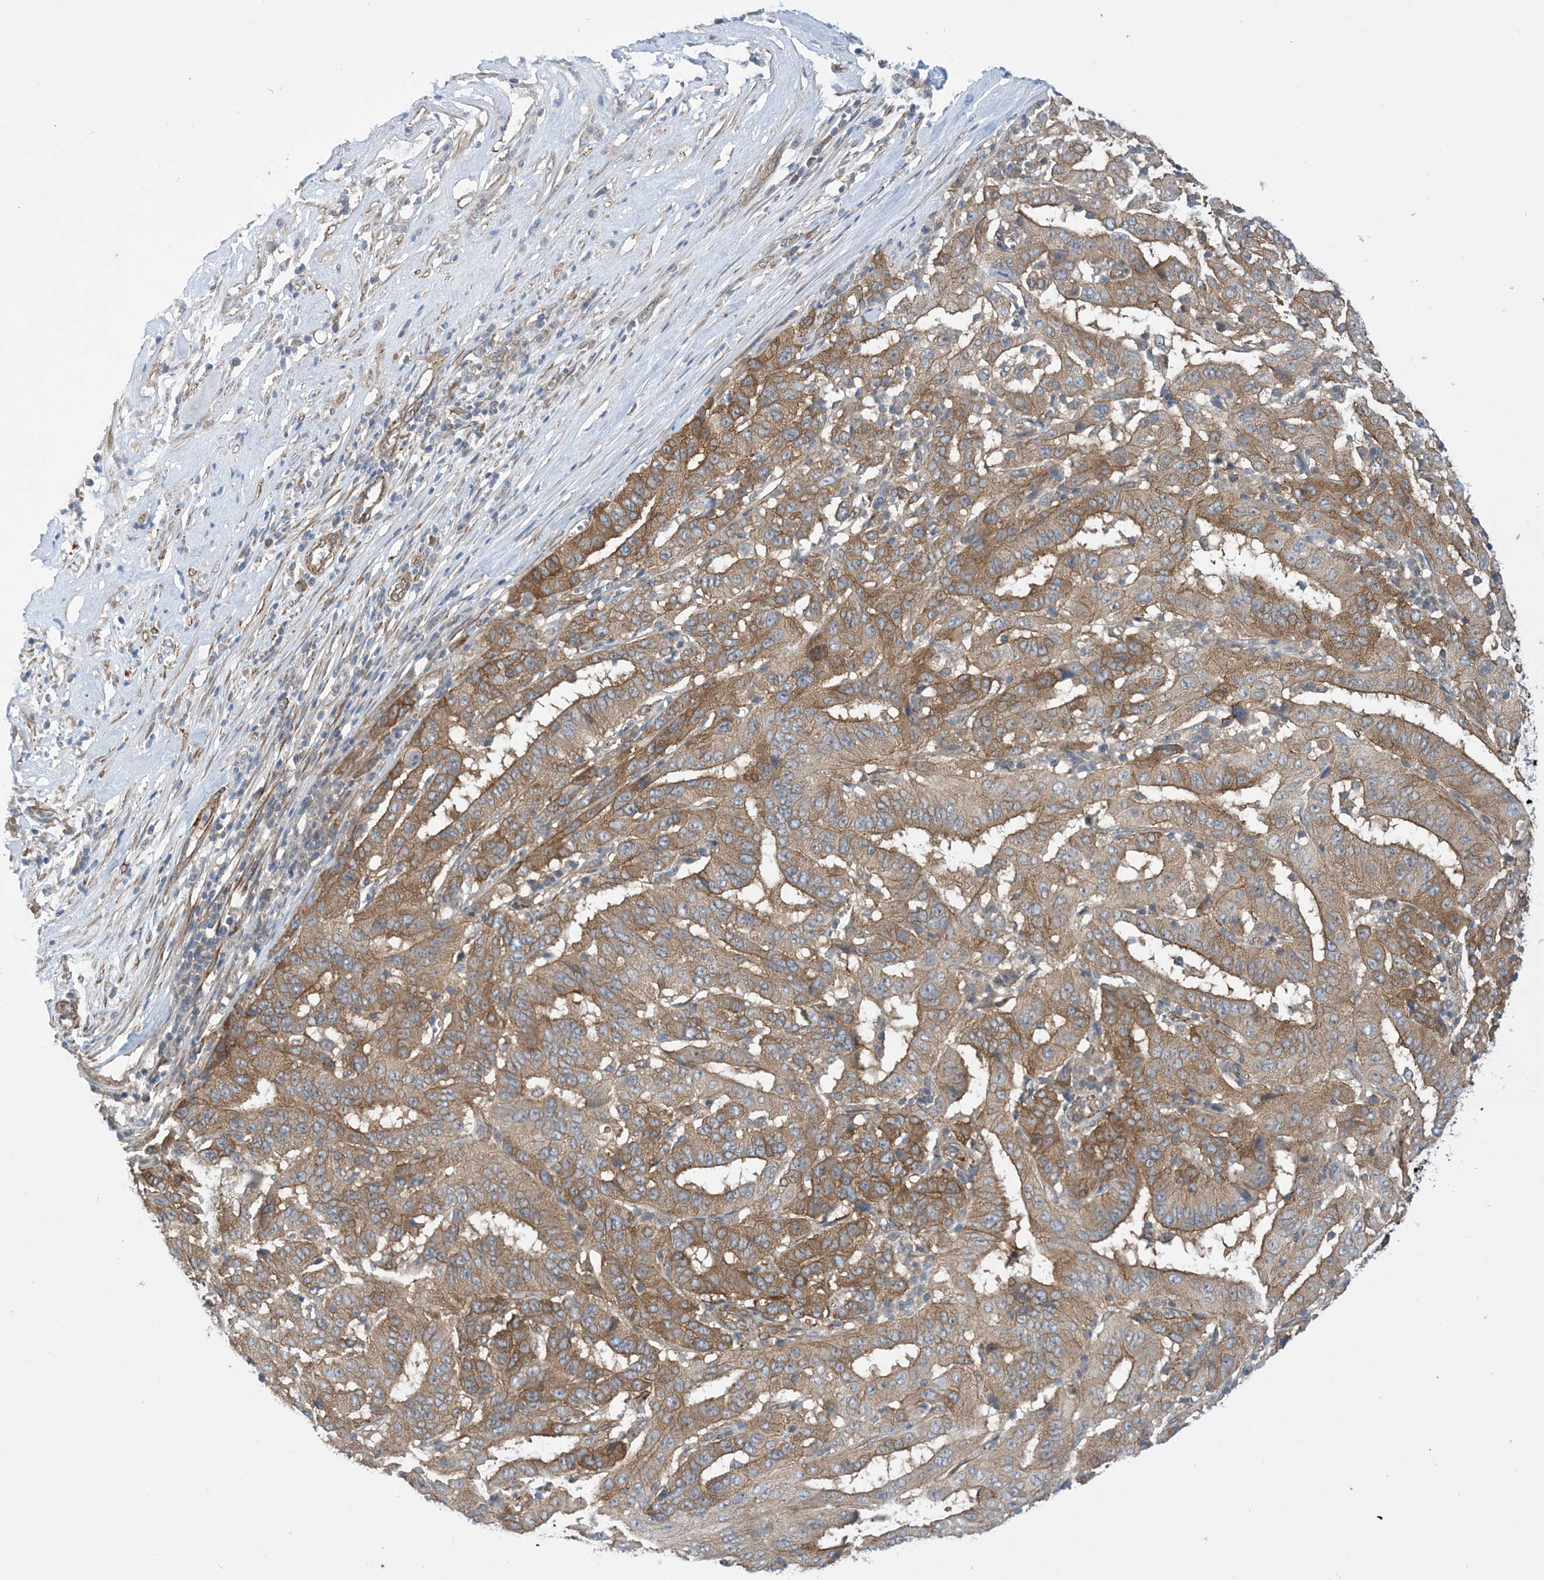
{"staining": {"intensity": "moderate", "quantity": ">75%", "location": "cytoplasmic/membranous"}, "tissue": "pancreatic cancer", "cell_type": "Tumor cells", "image_type": "cancer", "snomed": [{"axis": "morphology", "description": "Adenocarcinoma, NOS"}, {"axis": "topography", "description": "Pancreas"}], "caption": "A brown stain labels moderate cytoplasmic/membranous staining of a protein in adenocarcinoma (pancreatic) tumor cells. Using DAB (brown) and hematoxylin (blue) stains, captured at high magnification using brightfield microscopy.", "gene": "EHBP1", "patient": {"sex": "male", "age": 63}}